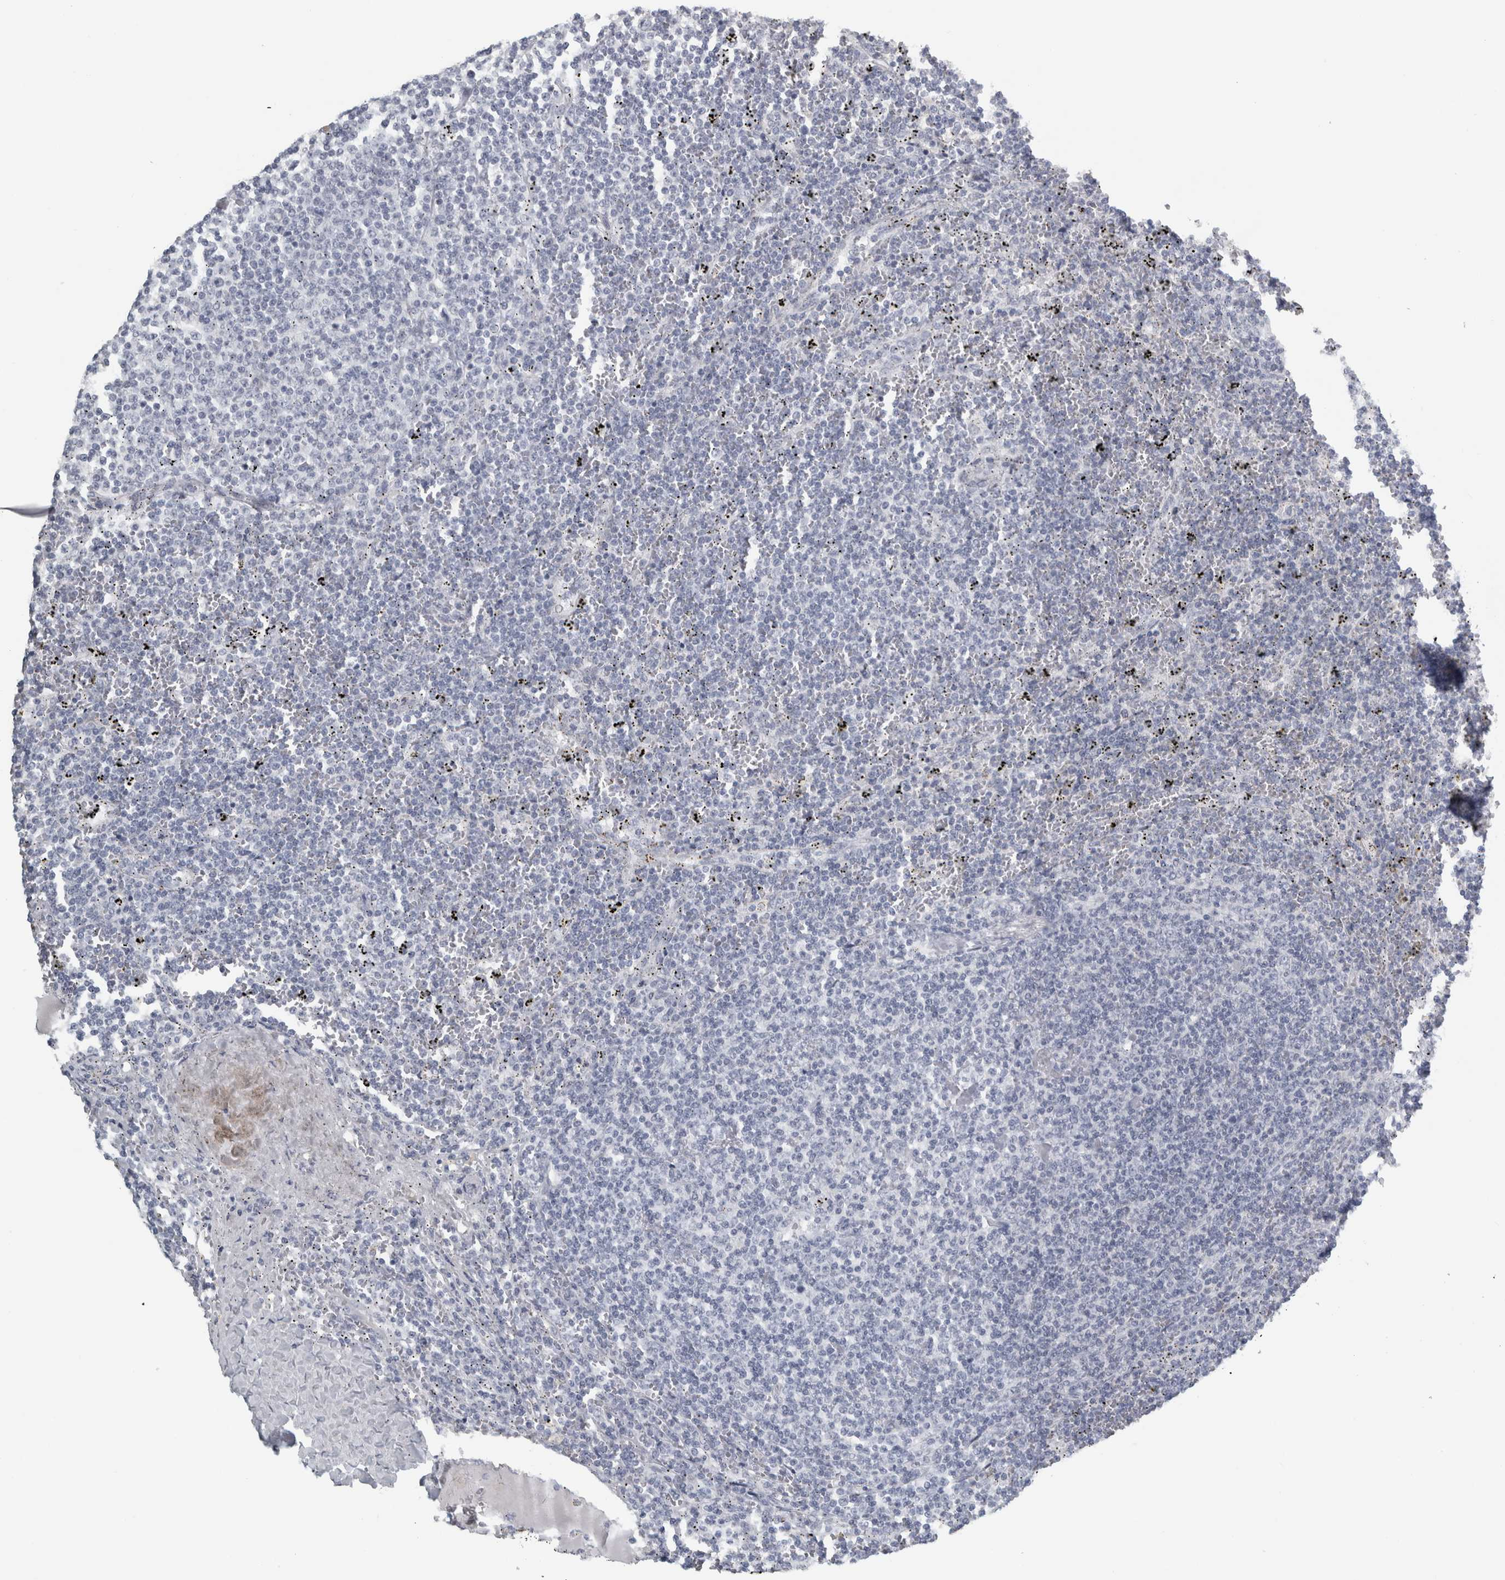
{"staining": {"intensity": "negative", "quantity": "none", "location": "none"}, "tissue": "lymphoma", "cell_type": "Tumor cells", "image_type": "cancer", "snomed": [{"axis": "morphology", "description": "Malignant lymphoma, non-Hodgkin's type, Low grade"}, {"axis": "topography", "description": "Spleen"}], "caption": "IHC histopathology image of human low-grade malignant lymphoma, non-Hodgkin's type stained for a protein (brown), which reveals no staining in tumor cells.", "gene": "CPE", "patient": {"sex": "female", "age": 50}}